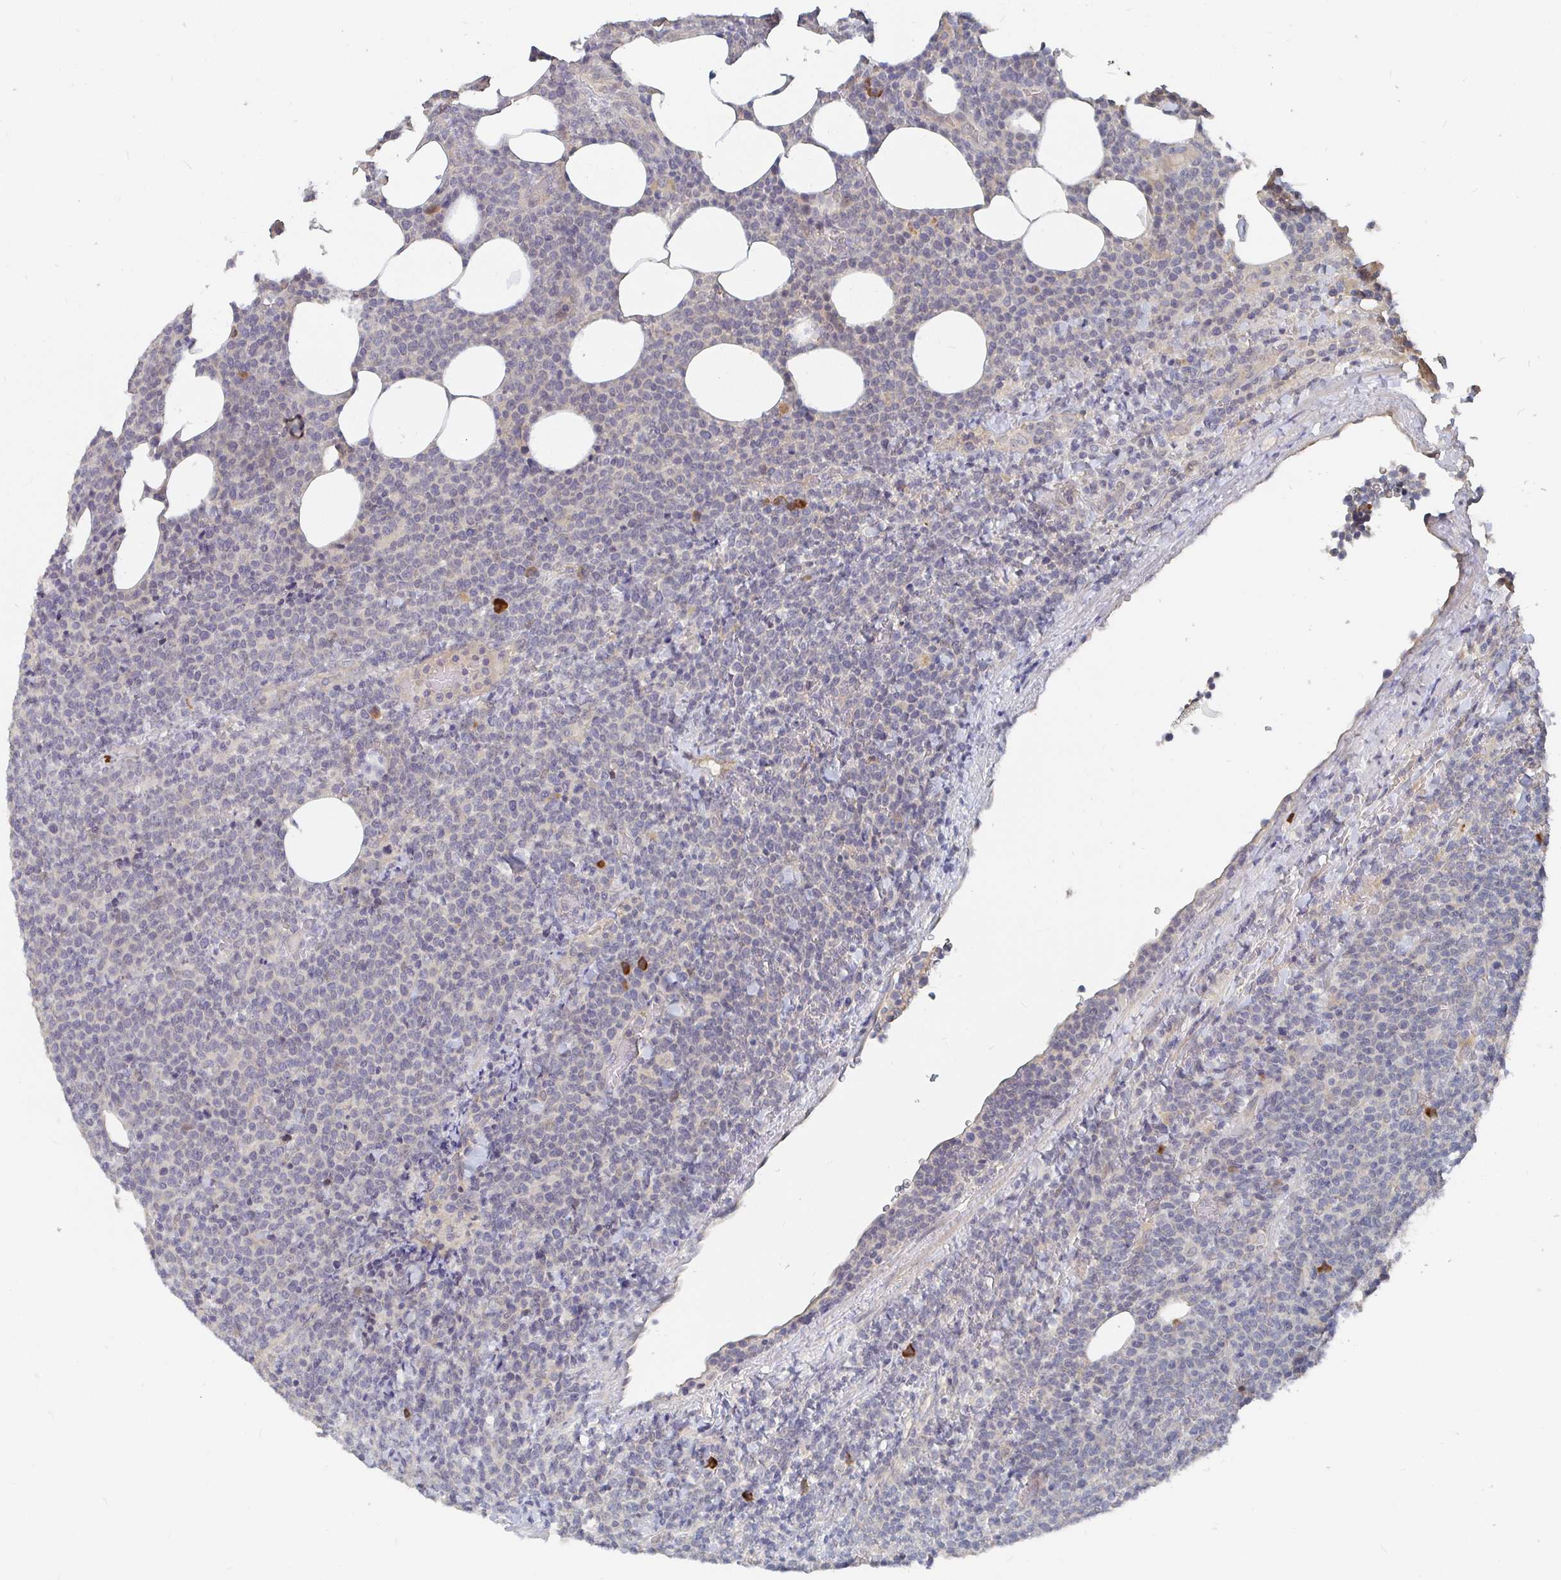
{"staining": {"intensity": "negative", "quantity": "none", "location": "none"}, "tissue": "lymphoma", "cell_type": "Tumor cells", "image_type": "cancer", "snomed": [{"axis": "morphology", "description": "Malignant lymphoma, non-Hodgkin's type, High grade"}, {"axis": "topography", "description": "Lymph node"}], "caption": "Immunohistochemistry of malignant lymphoma, non-Hodgkin's type (high-grade) displays no expression in tumor cells. The staining was performed using DAB to visualize the protein expression in brown, while the nuclei were stained in blue with hematoxylin (Magnification: 20x).", "gene": "MEIS1", "patient": {"sex": "male", "age": 61}}